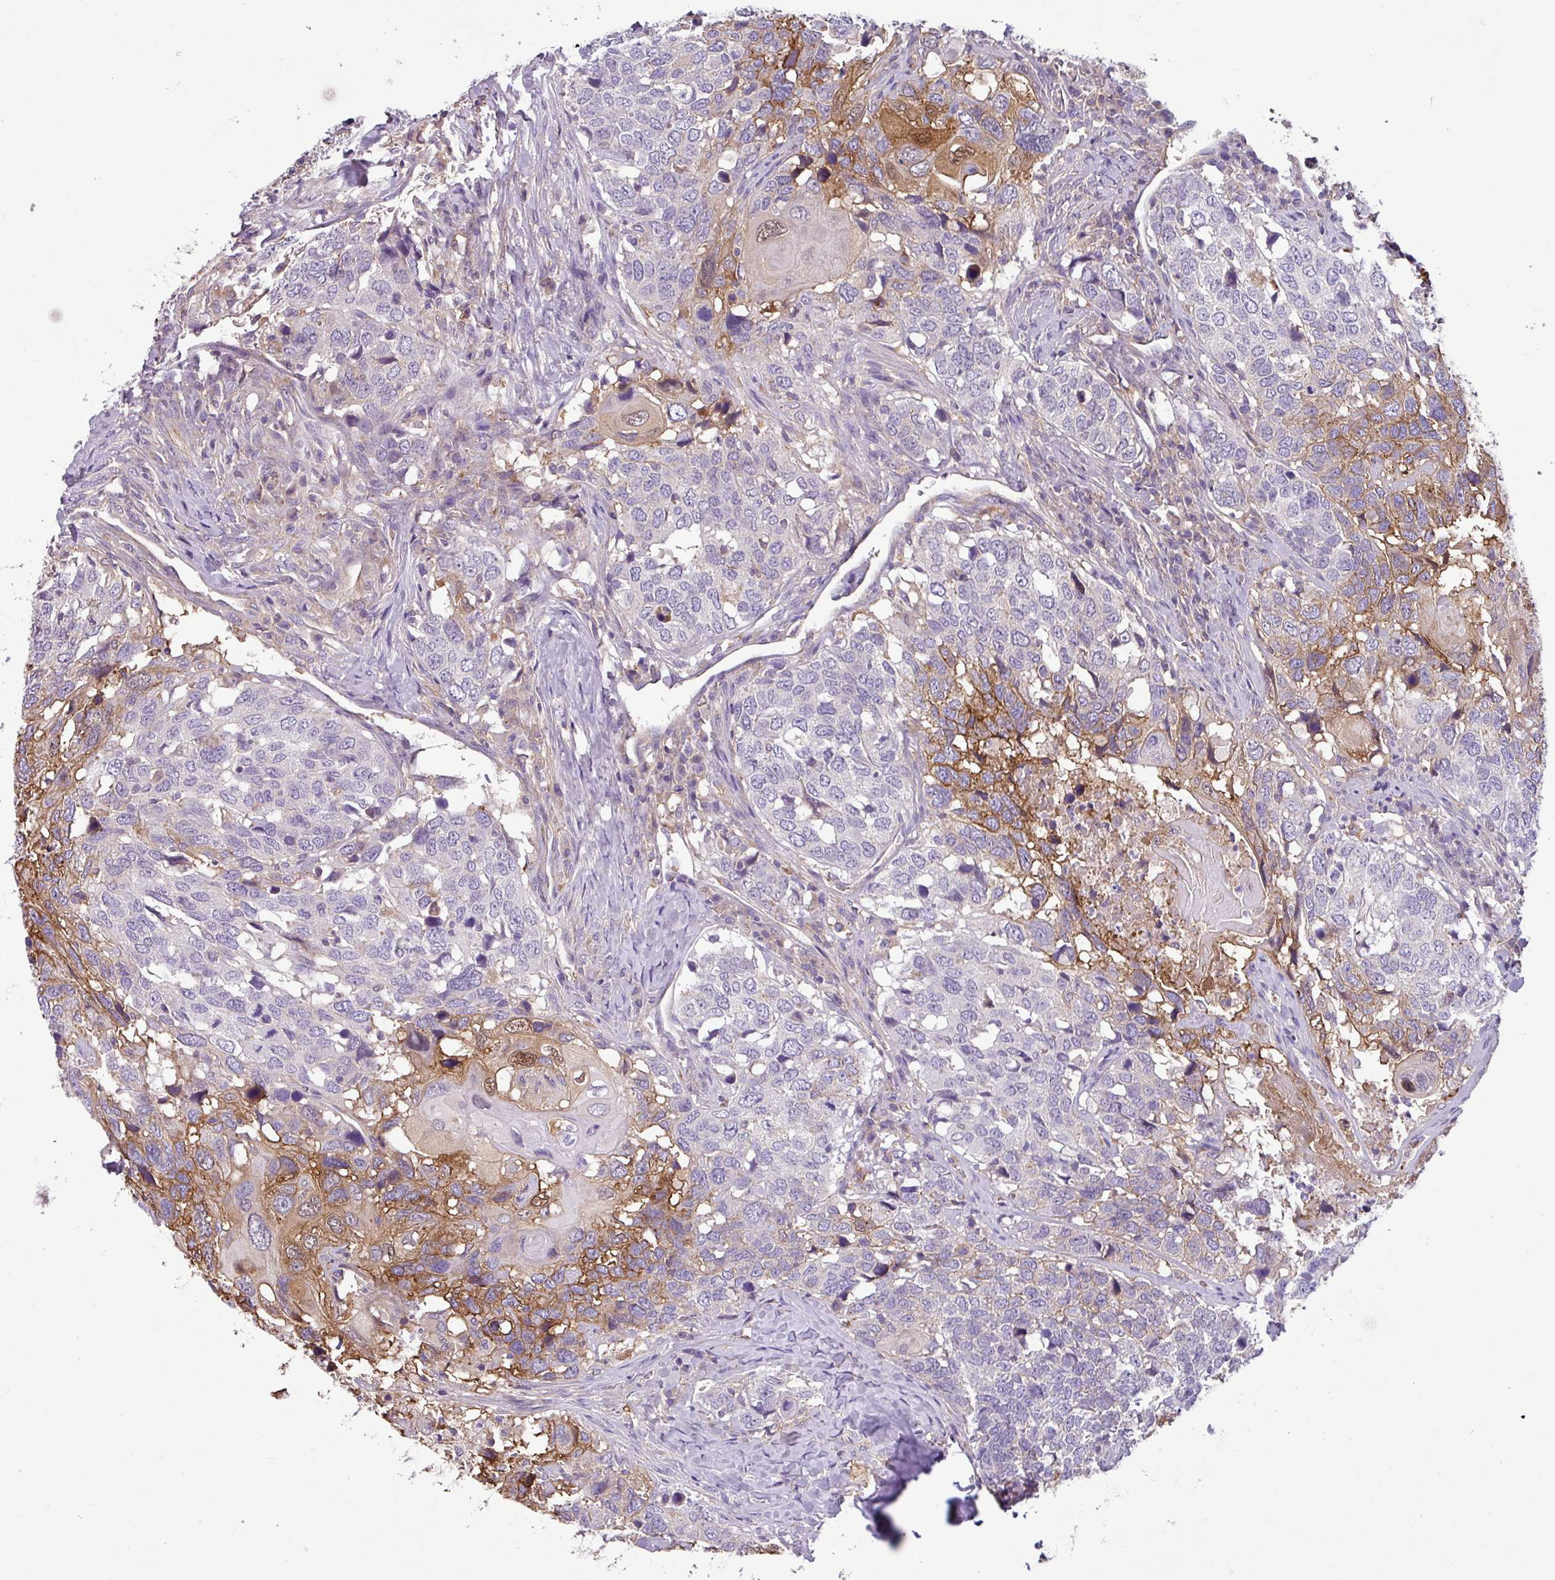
{"staining": {"intensity": "moderate", "quantity": "<25%", "location": "cytoplasmic/membranous"}, "tissue": "head and neck cancer", "cell_type": "Tumor cells", "image_type": "cancer", "snomed": [{"axis": "morphology", "description": "Normal tissue, NOS"}, {"axis": "morphology", "description": "Squamous cell carcinoma, NOS"}, {"axis": "topography", "description": "Skeletal muscle"}, {"axis": "topography", "description": "Vascular tissue"}, {"axis": "topography", "description": "Peripheral nerve tissue"}, {"axis": "topography", "description": "Head-Neck"}], "caption": "Tumor cells exhibit low levels of moderate cytoplasmic/membranous expression in about <25% of cells in human squamous cell carcinoma (head and neck). The staining was performed using DAB (3,3'-diaminobenzidine), with brown indicating positive protein expression. Nuclei are stained blue with hematoxylin.", "gene": "SLC23A2", "patient": {"sex": "male", "age": 66}}